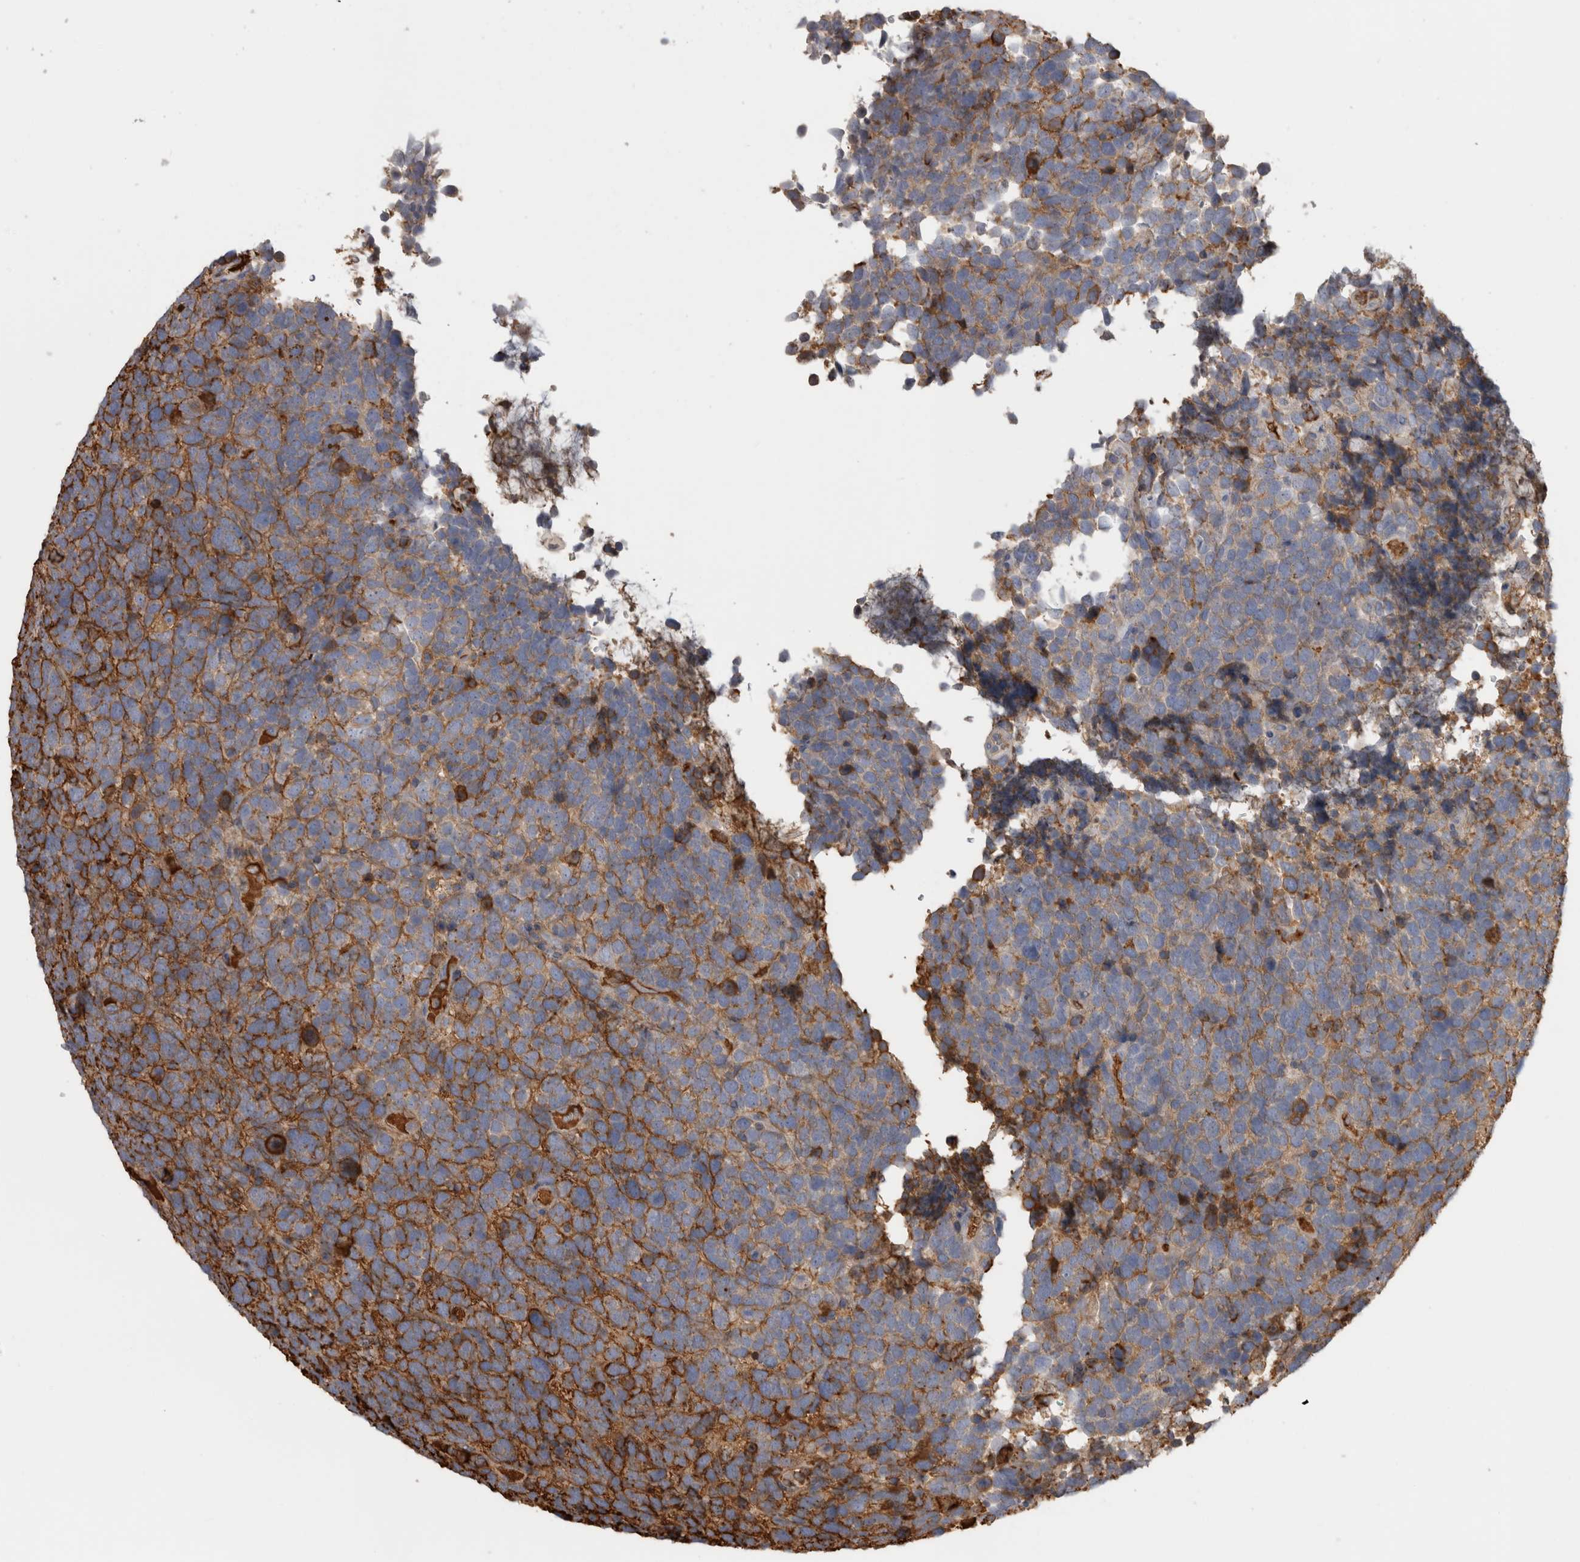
{"staining": {"intensity": "weak", "quantity": "<25%", "location": "cytoplasmic/membranous"}, "tissue": "urothelial cancer", "cell_type": "Tumor cells", "image_type": "cancer", "snomed": [{"axis": "morphology", "description": "Urothelial carcinoma, High grade"}, {"axis": "topography", "description": "Urinary bladder"}], "caption": "Immunohistochemical staining of human urothelial cancer displays no significant expression in tumor cells.", "gene": "TBCE", "patient": {"sex": "female", "age": 82}}